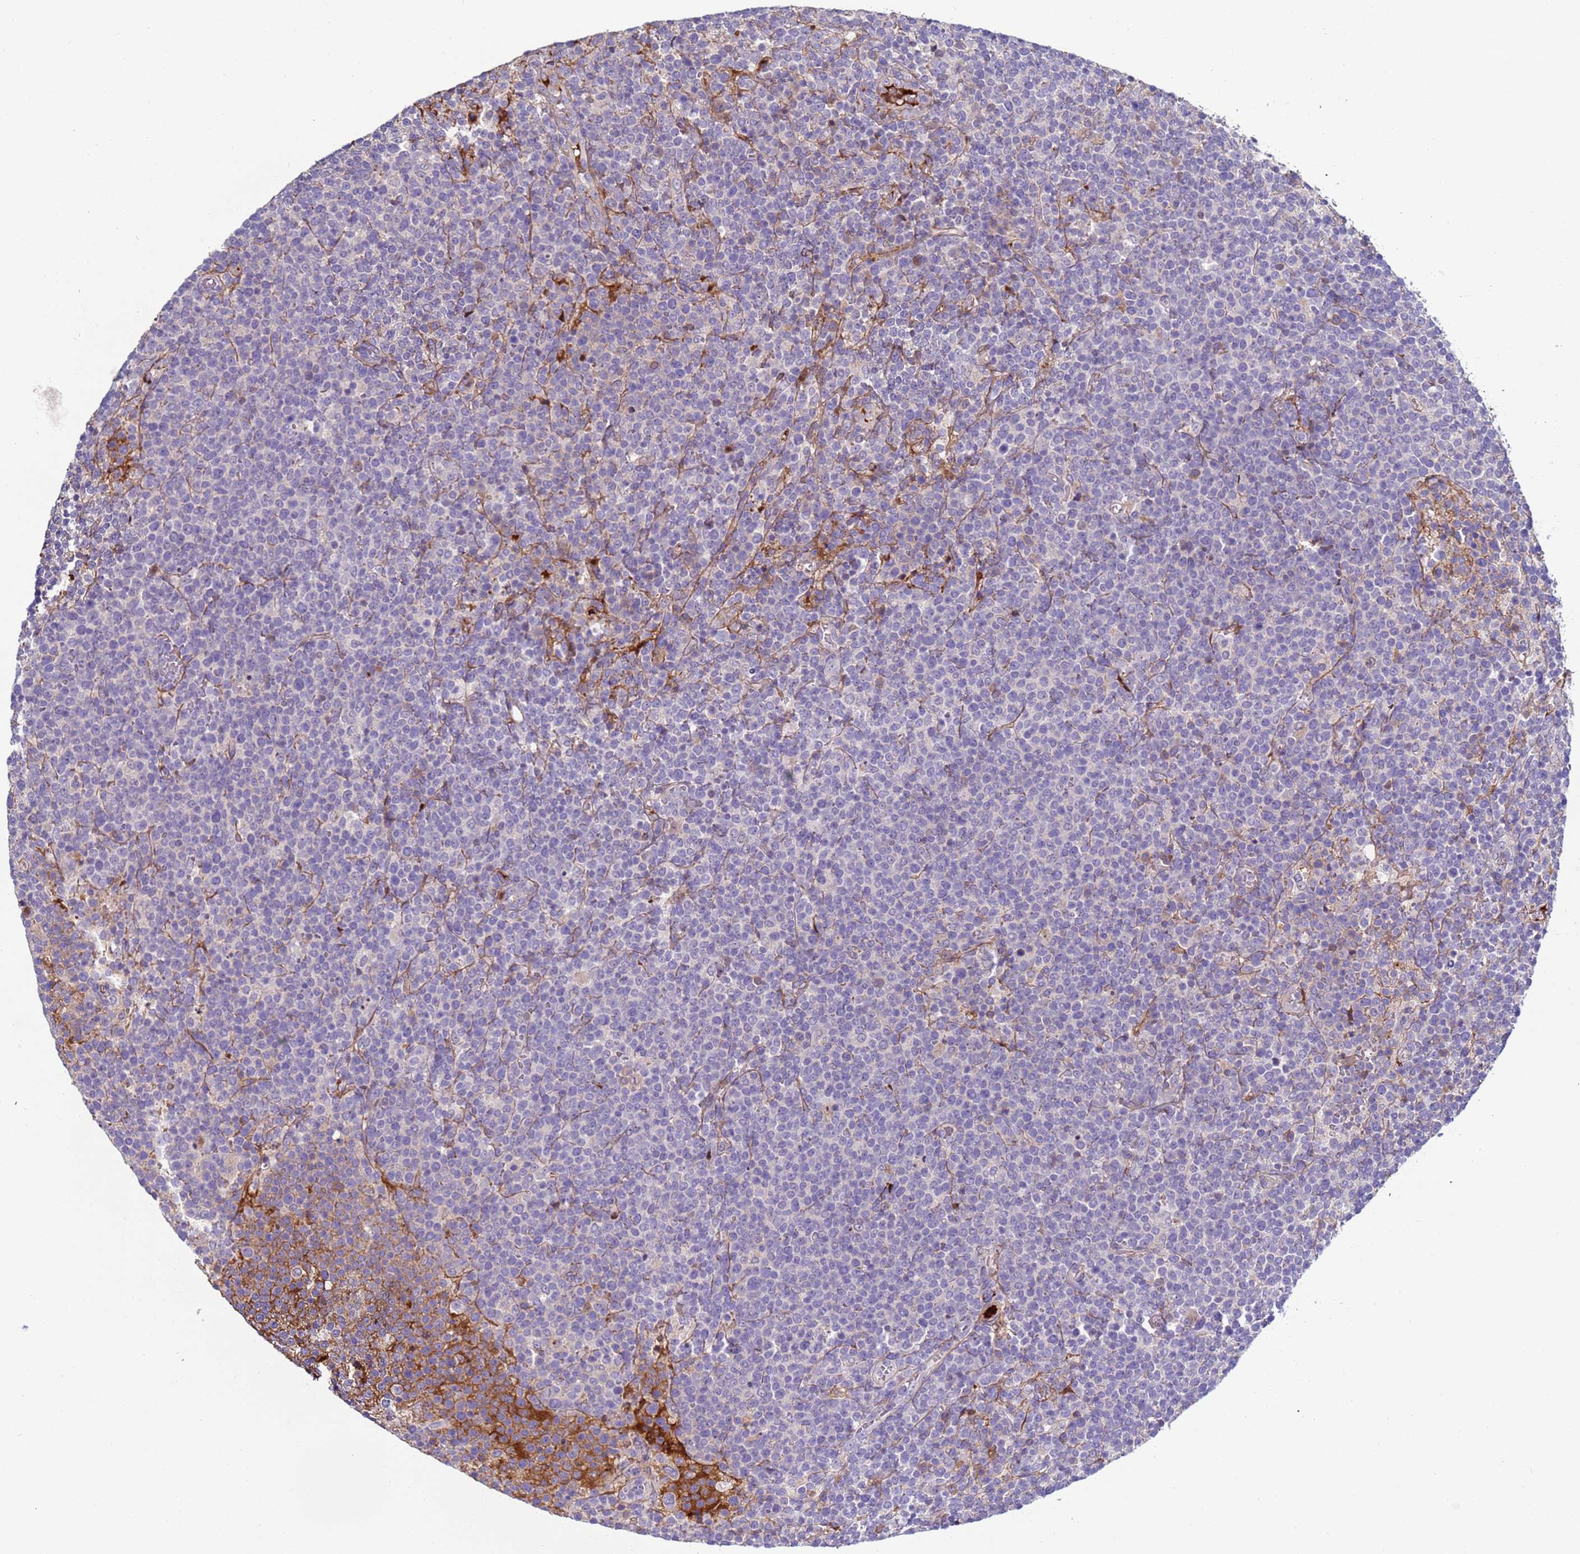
{"staining": {"intensity": "negative", "quantity": "none", "location": "none"}, "tissue": "lymphoma", "cell_type": "Tumor cells", "image_type": "cancer", "snomed": [{"axis": "morphology", "description": "Malignant lymphoma, non-Hodgkin's type, High grade"}, {"axis": "topography", "description": "Lymph node"}], "caption": "Human lymphoma stained for a protein using immunohistochemistry exhibits no expression in tumor cells.", "gene": "TRIM51", "patient": {"sex": "male", "age": 61}}